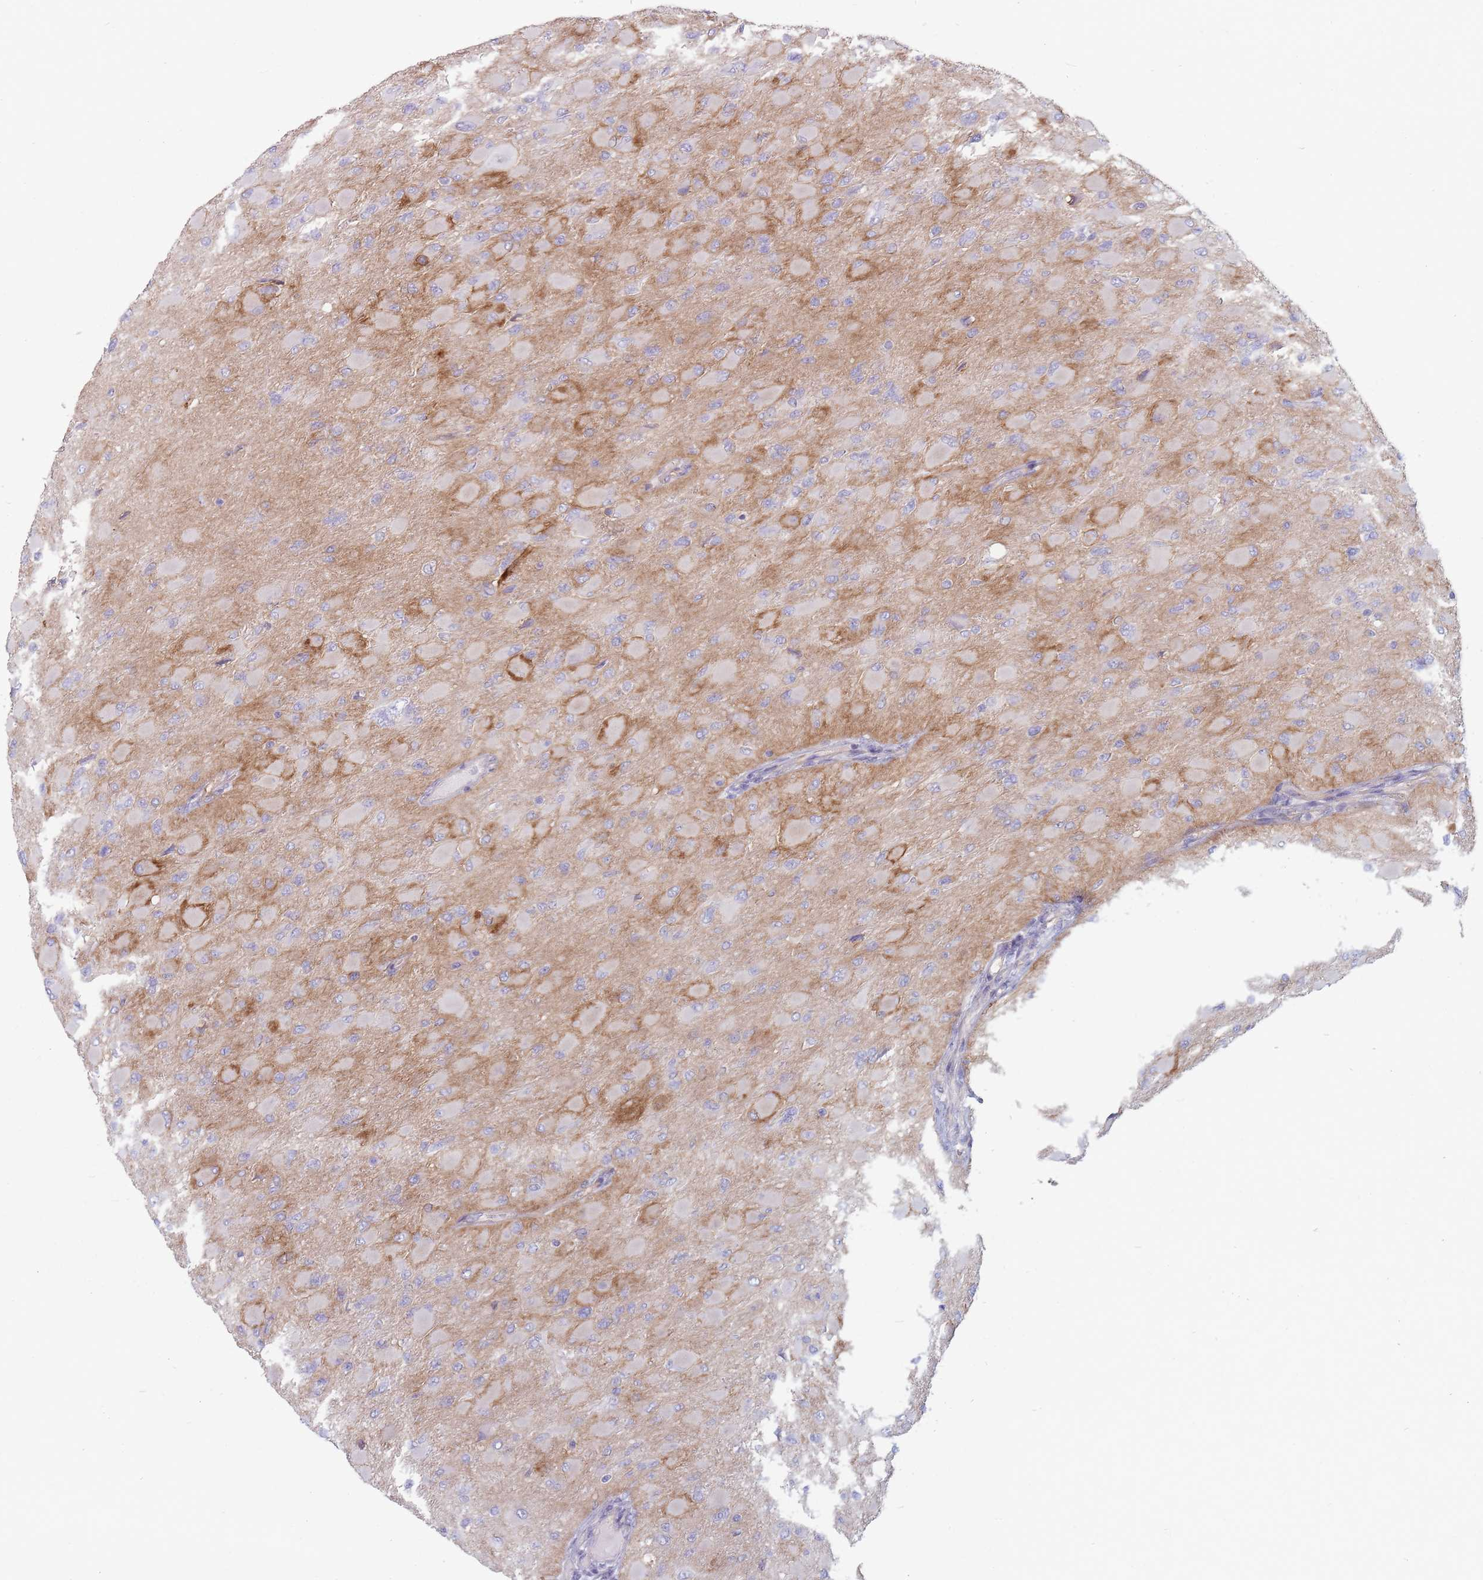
{"staining": {"intensity": "negative", "quantity": "none", "location": "none"}, "tissue": "glioma", "cell_type": "Tumor cells", "image_type": "cancer", "snomed": [{"axis": "morphology", "description": "Glioma, malignant, High grade"}, {"axis": "topography", "description": "Cerebral cortex"}], "caption": "Tumor cells are negative for protein expression in human malignant glioma (high-grade).", "gene": "PLPP1", "patient": {"sex": "female", "age": 36}}